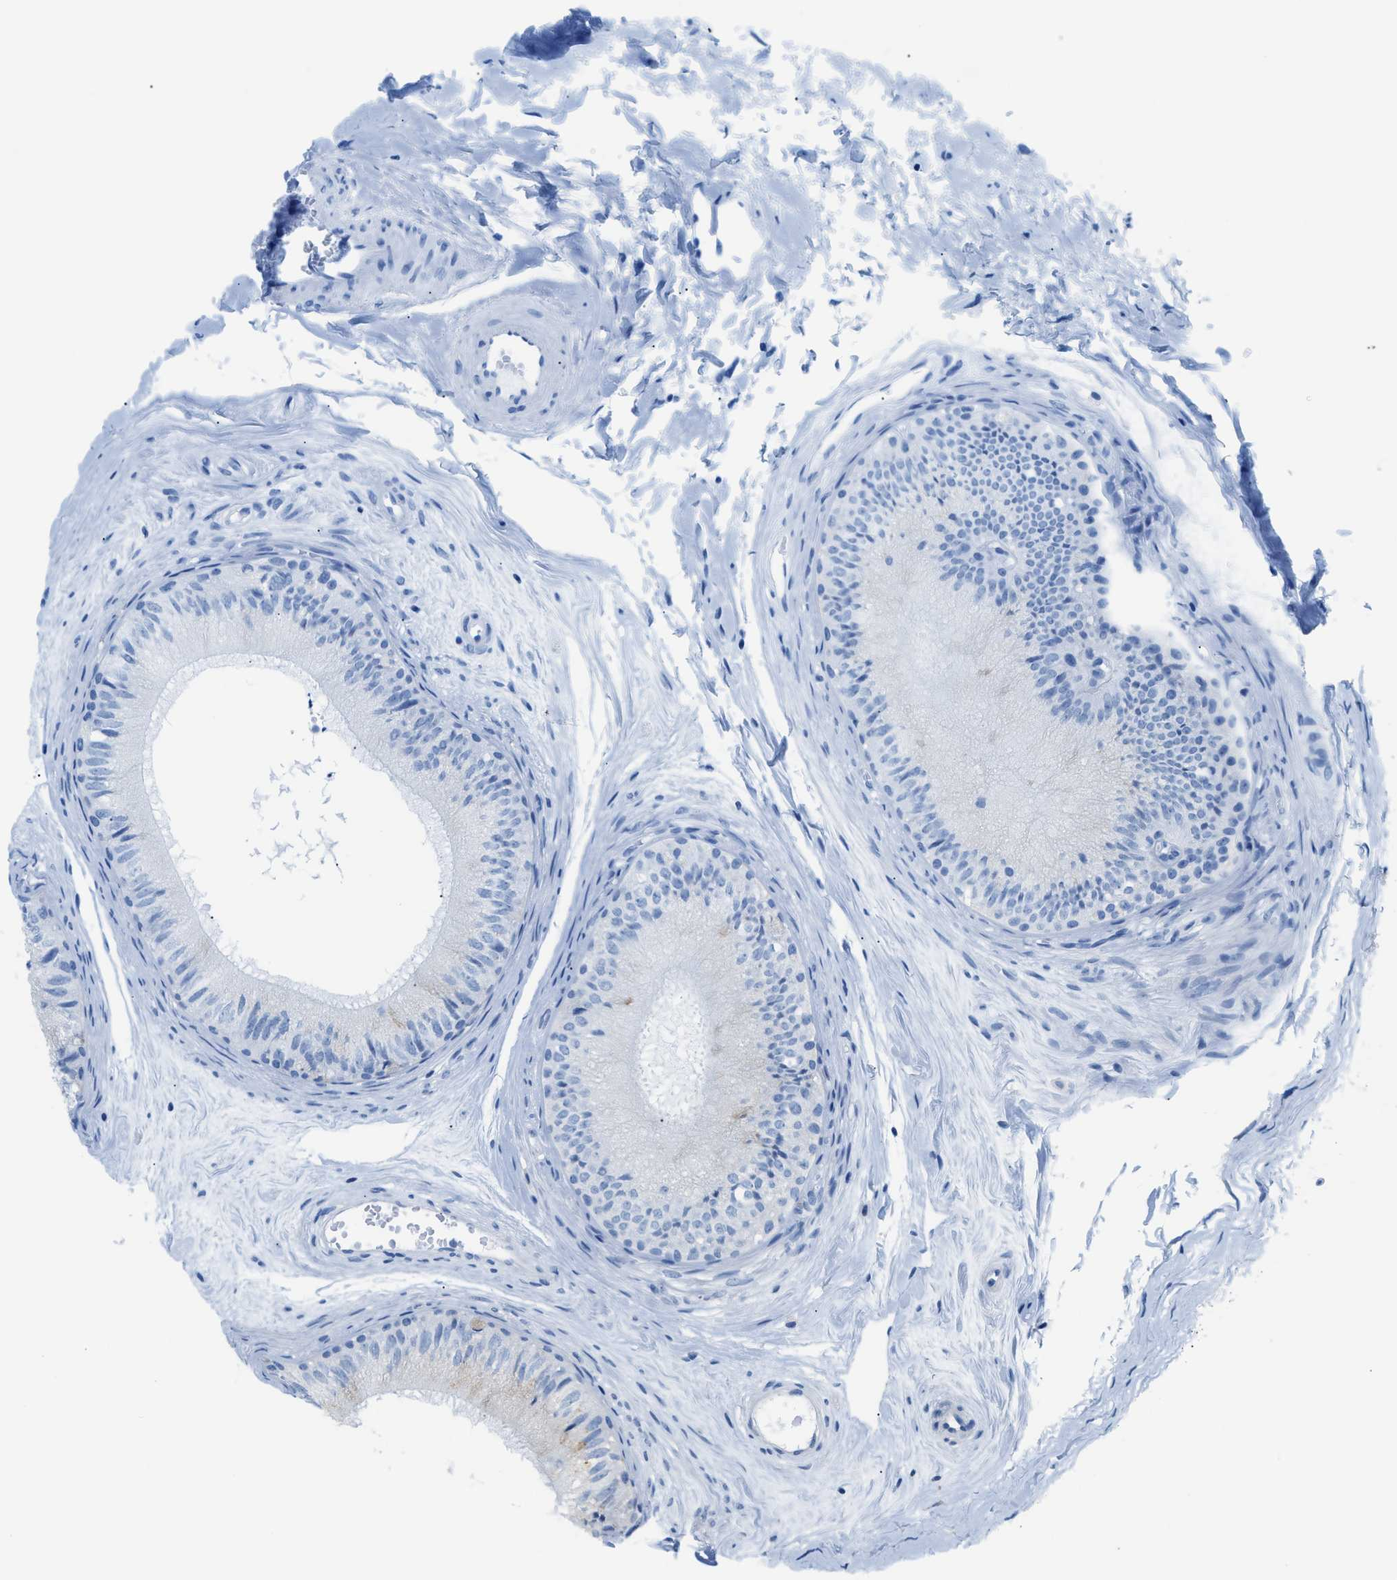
{"staining": {"intensity": "moderate", "quantity": "25%-75%", "location": "cytoplasmic/membranous"}, "tissue": "epididymis", "cell_type": "Glandular cells", "image_type": "normal", "snomed": [{"axis": "morphology", "description": "Normal tissue, NOS"}, {"axis": "topography", "description": "Epididymis"}], "caption": "IHC histopathology image of unremarkable human epididymis stained for a protein (brown), which displays medium levels of moderate cytoplasmic/membranous positivity in about 25%-75% of glandular cells.", "gene": "FDCSP", "patient": {"sex": "male", "age": 56}}